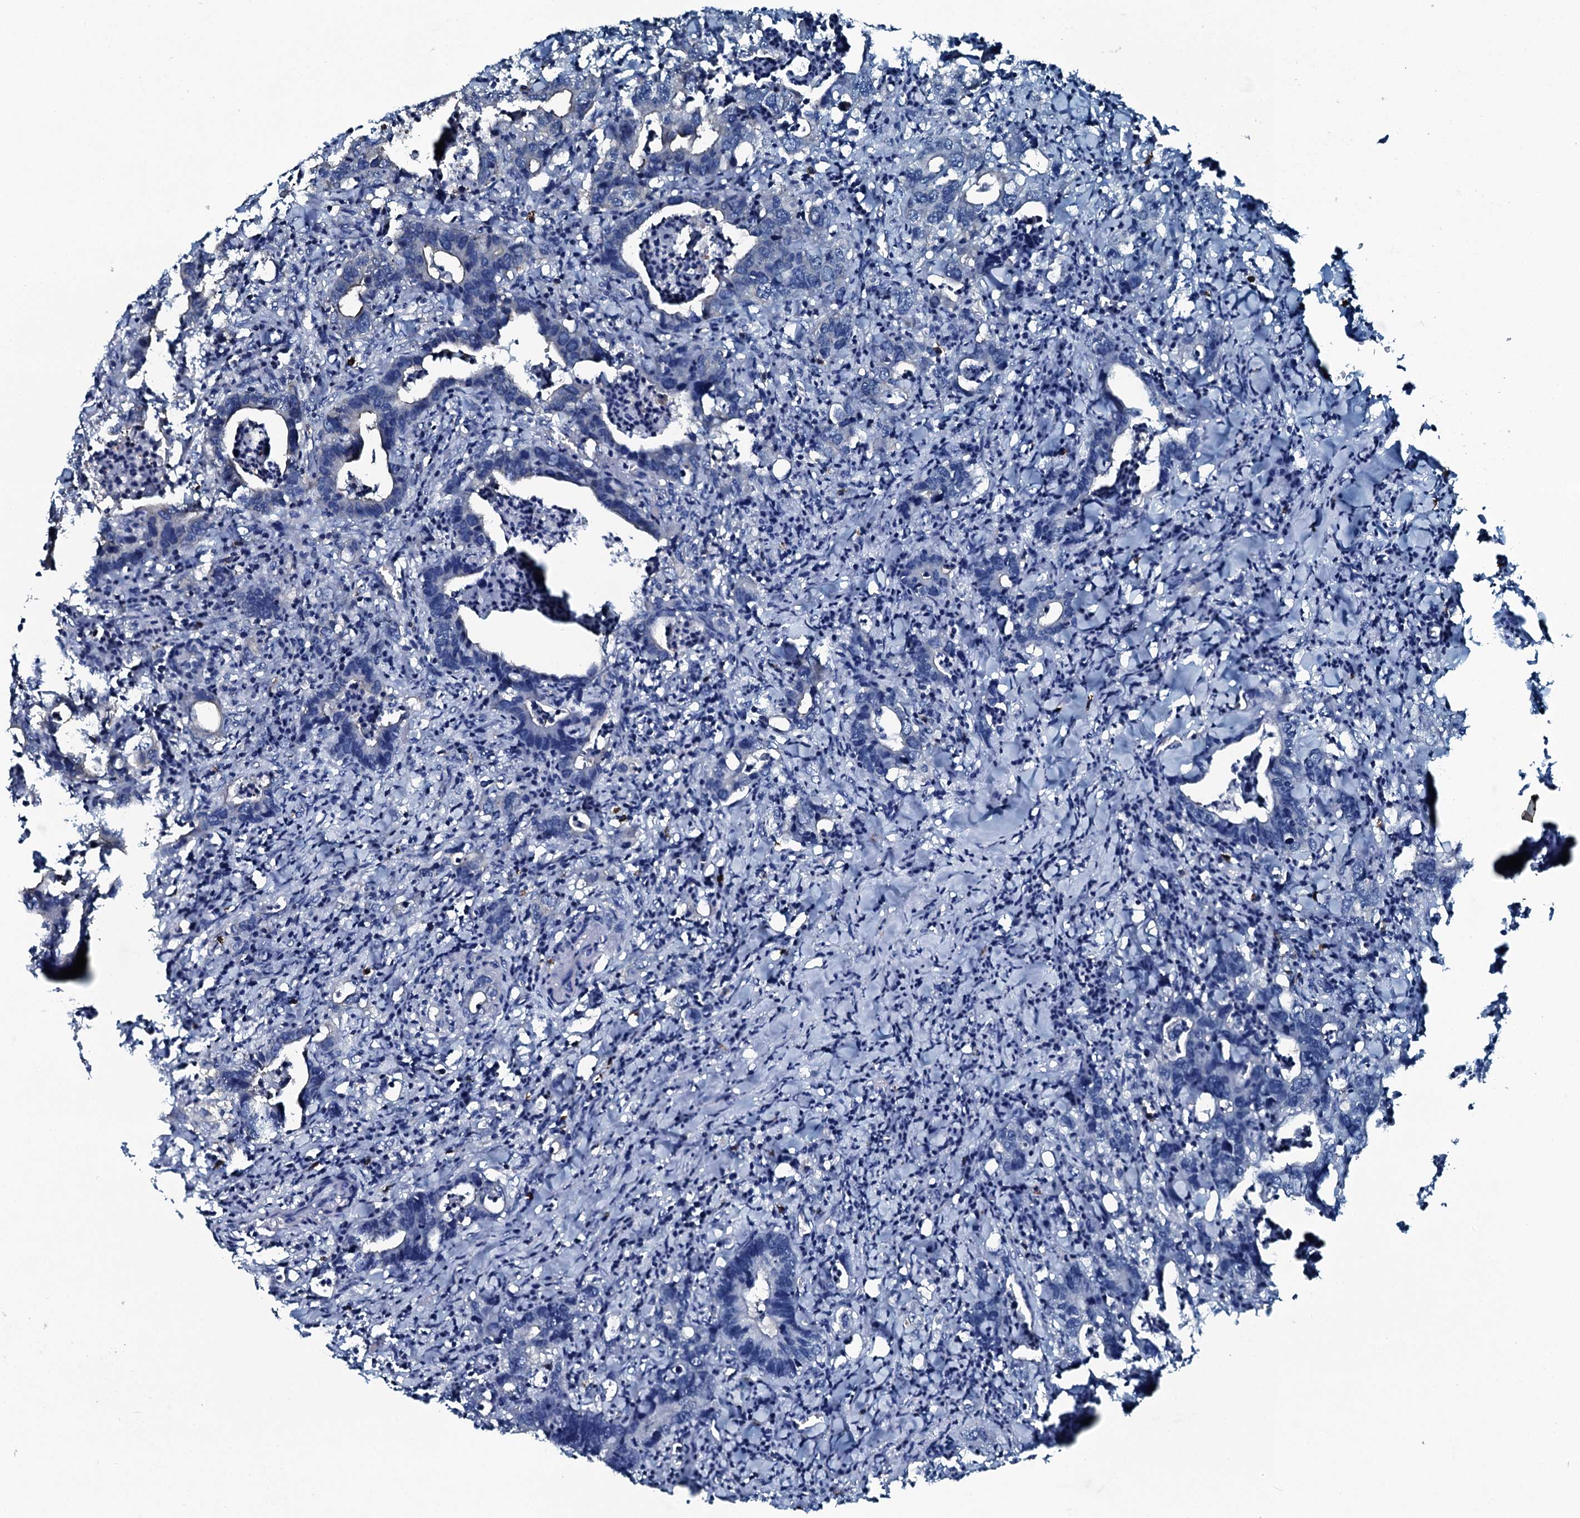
{"staining": {"intensity": "negative", "quantity": "none", "location": "none"}, "tissue": "colorectal cancer", "cell_type": "Tumor cells", "image_type": "cancer", "snomed": [{"axis": "morphology", "description": "Adenocarcinoma, NOS"}, {"axis": "topography", "description": "Colon"}], "caption": "DAB immunohistochemical staining of human adenocarcinoma (colorectal) shows no significant staining in tumor cells.", "gene": "SLC25A38", "patient": {"sex": "female", "age": 75}}